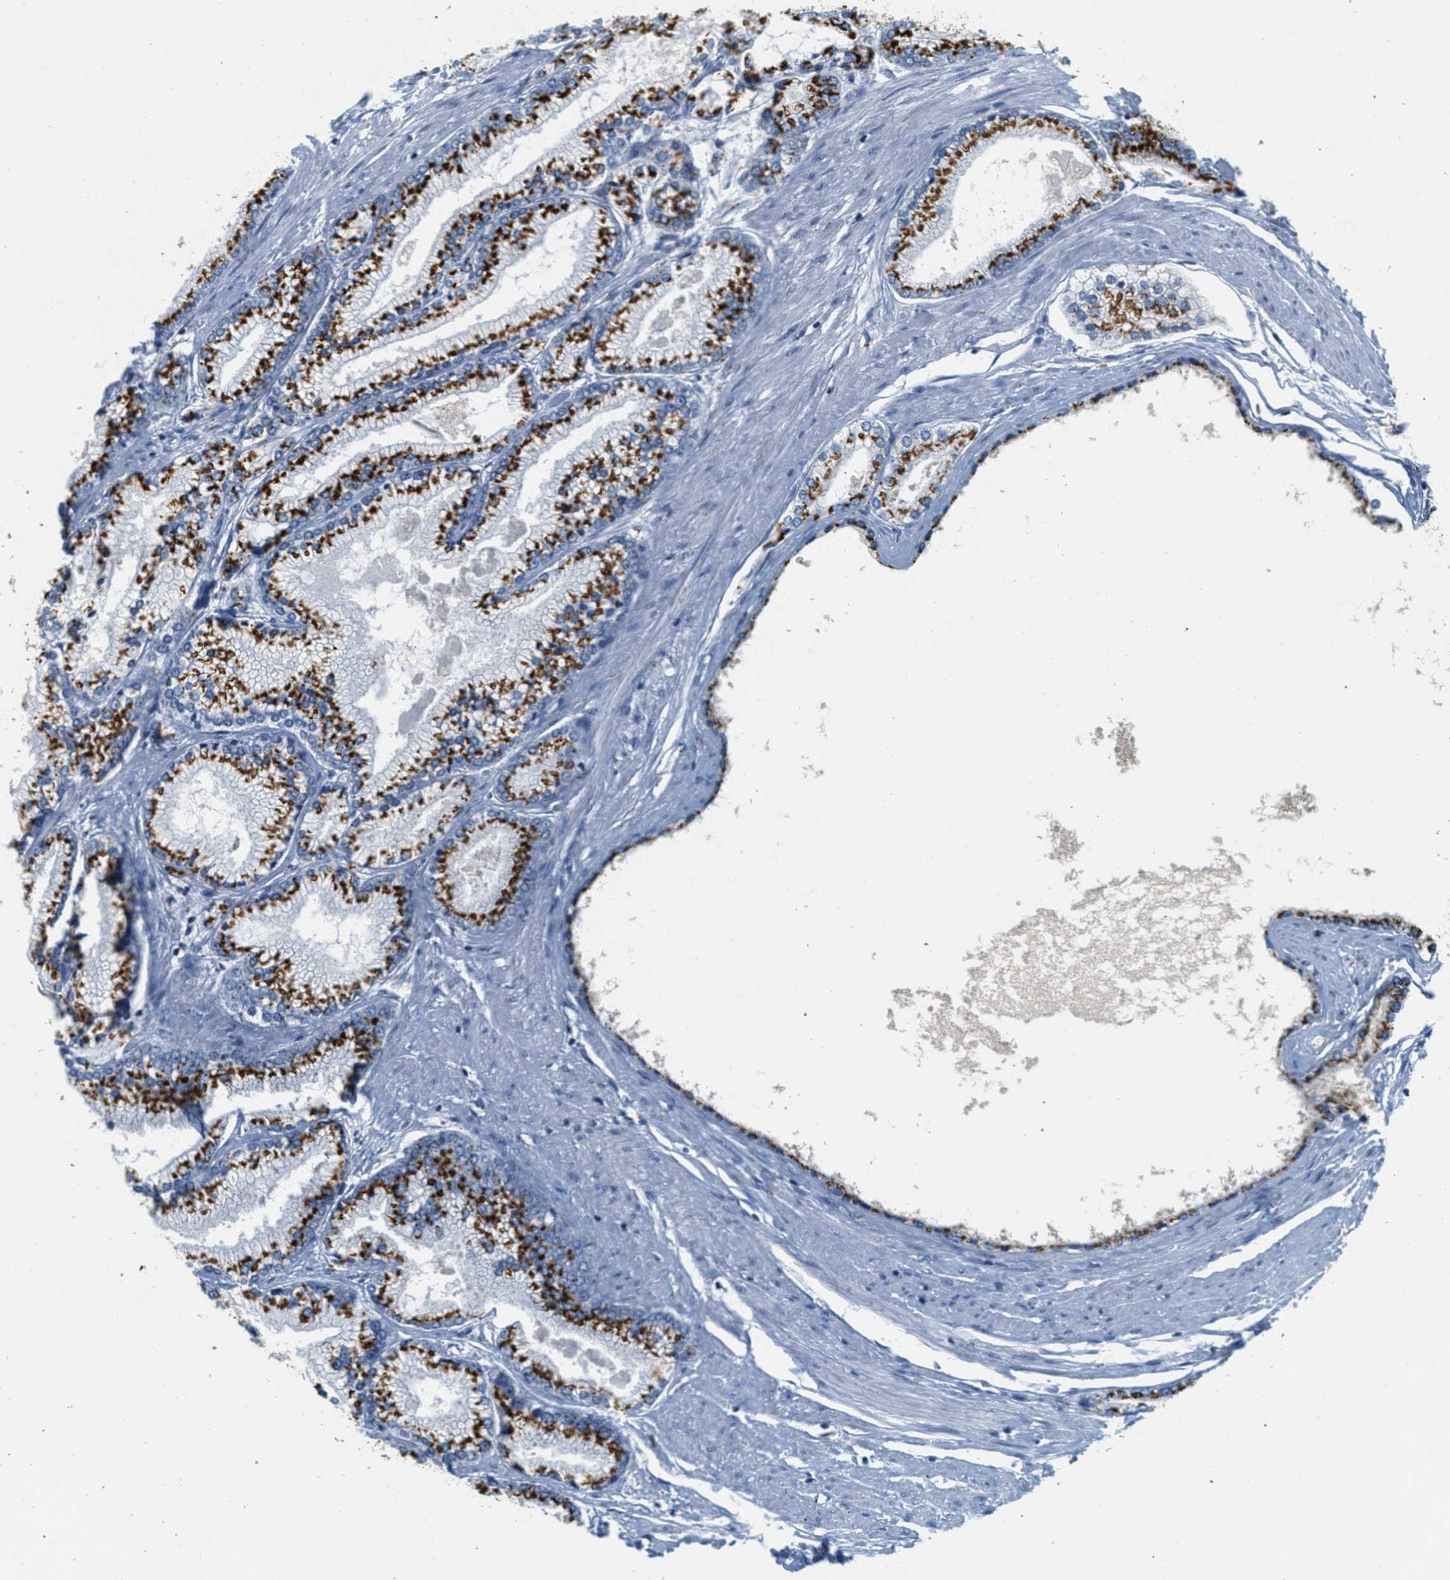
{"staining": {"intensity": "strong", "quantity": ">75%", "location": "cytoplasmic/membranous"}, "tissue": "prostate cancer", "cell_type": "Tumor cells", "image_type": "cancer", "snomed": [{"axis": "morphology", "description": "Adenocarcinoma, High grade"}, {"axis": "topography", "description": "Prostate"}], "caption": "Strong cytoplasmic/membranous protein positivity is present in approximately >75% of tumor cells in prostate cancer.", "gene": "ENTPD4", "patient": {"sex": "male", "age": 61}}